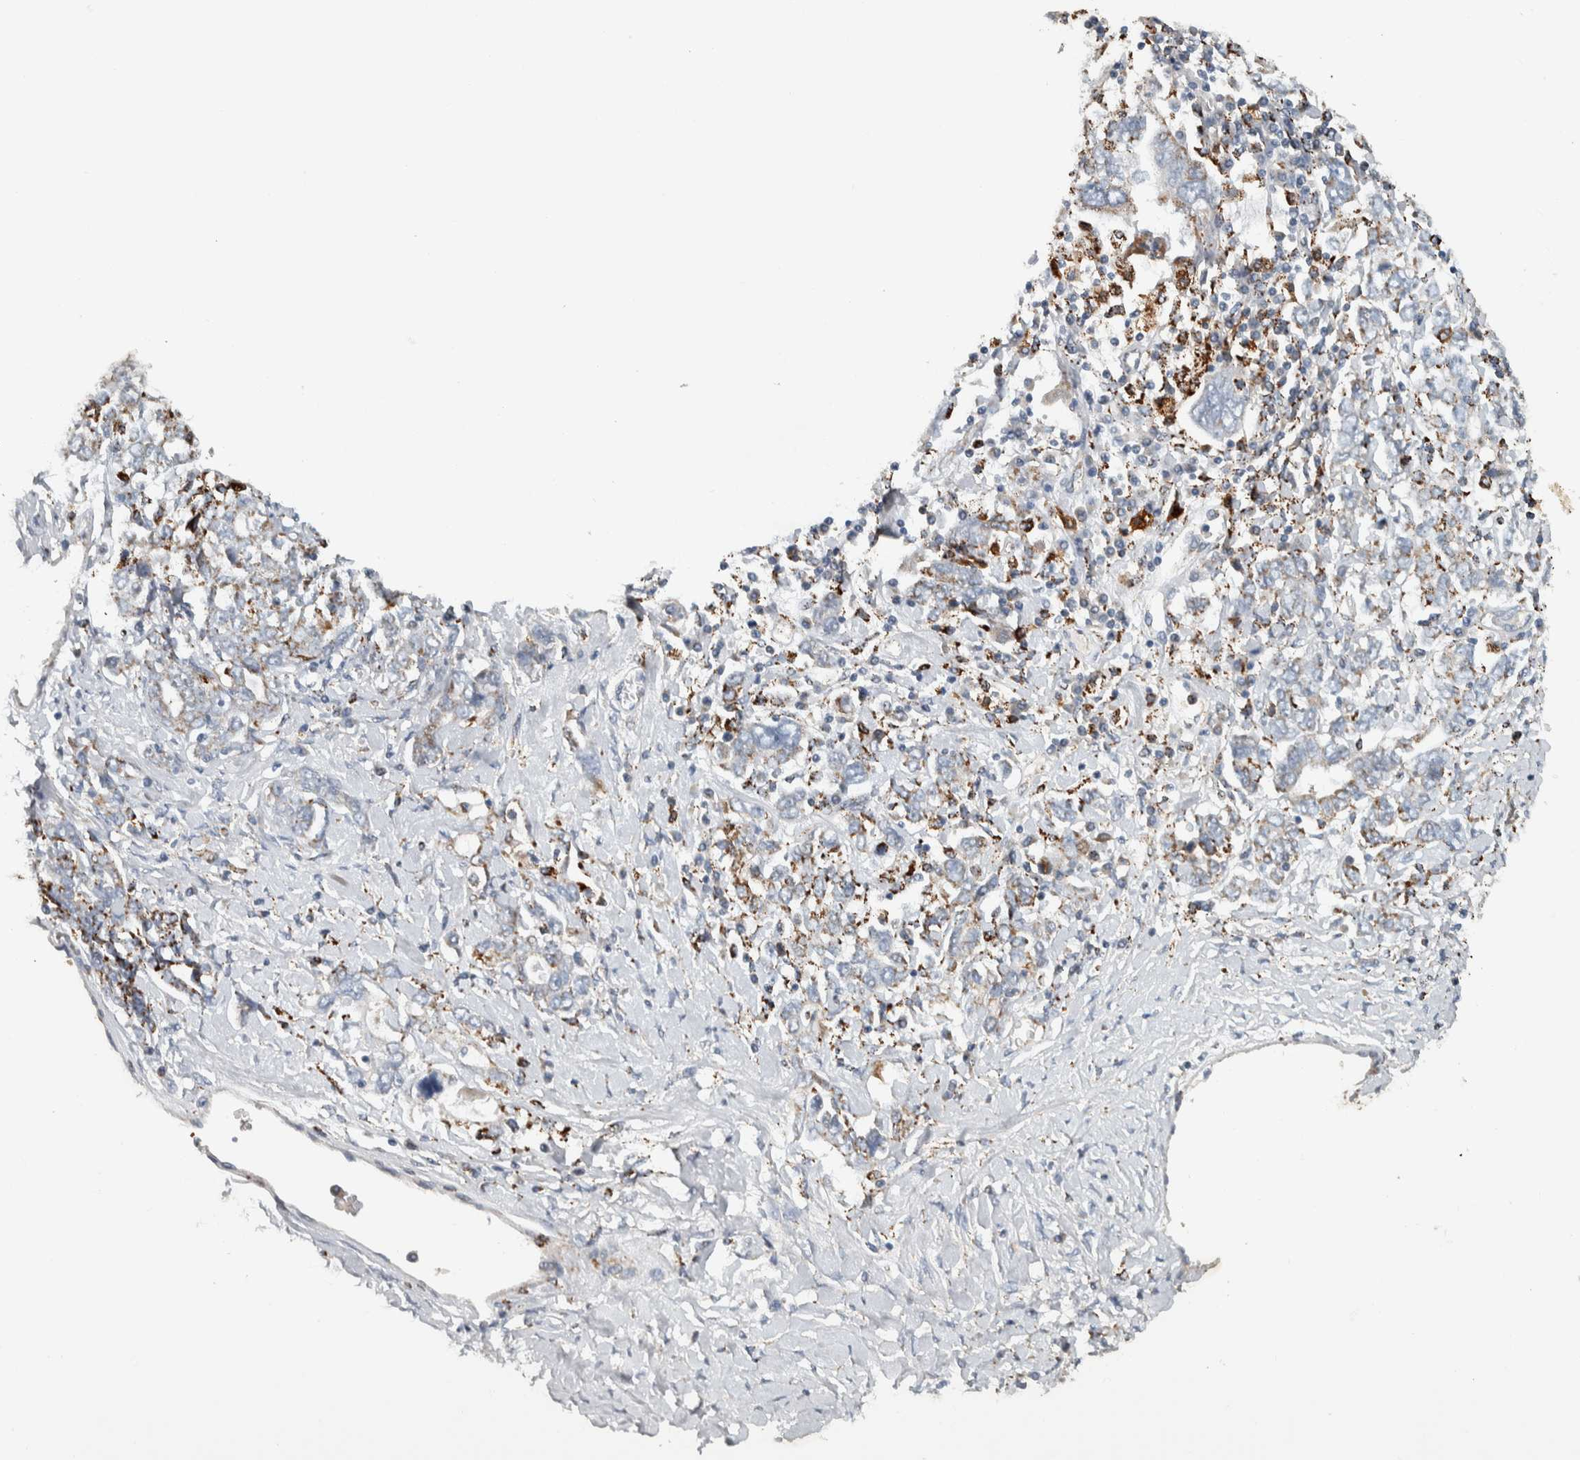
{"staining": {"intensity": "moderate", "quantity": "<25%", "location": "cytoplasmic/membranous"}, "tissue": "ovarian cancer", "cell_type": "Tumor cells", "image_type": "cancer", "snomed": [{"axis": "morphology", "description": "Carcinoma, endometroid"}, {"axis": "topography", "description": "Ovary"}], "caption": "Immunohistochemical staining of ovarian cancer (endometroid carcinoma) exhibits low levels of moderate cytoplasmic/membranous protein staining in about <25% of tumor cells.", "gene": "FAM78A", "patient": {"sex": "female", "age": 62}}